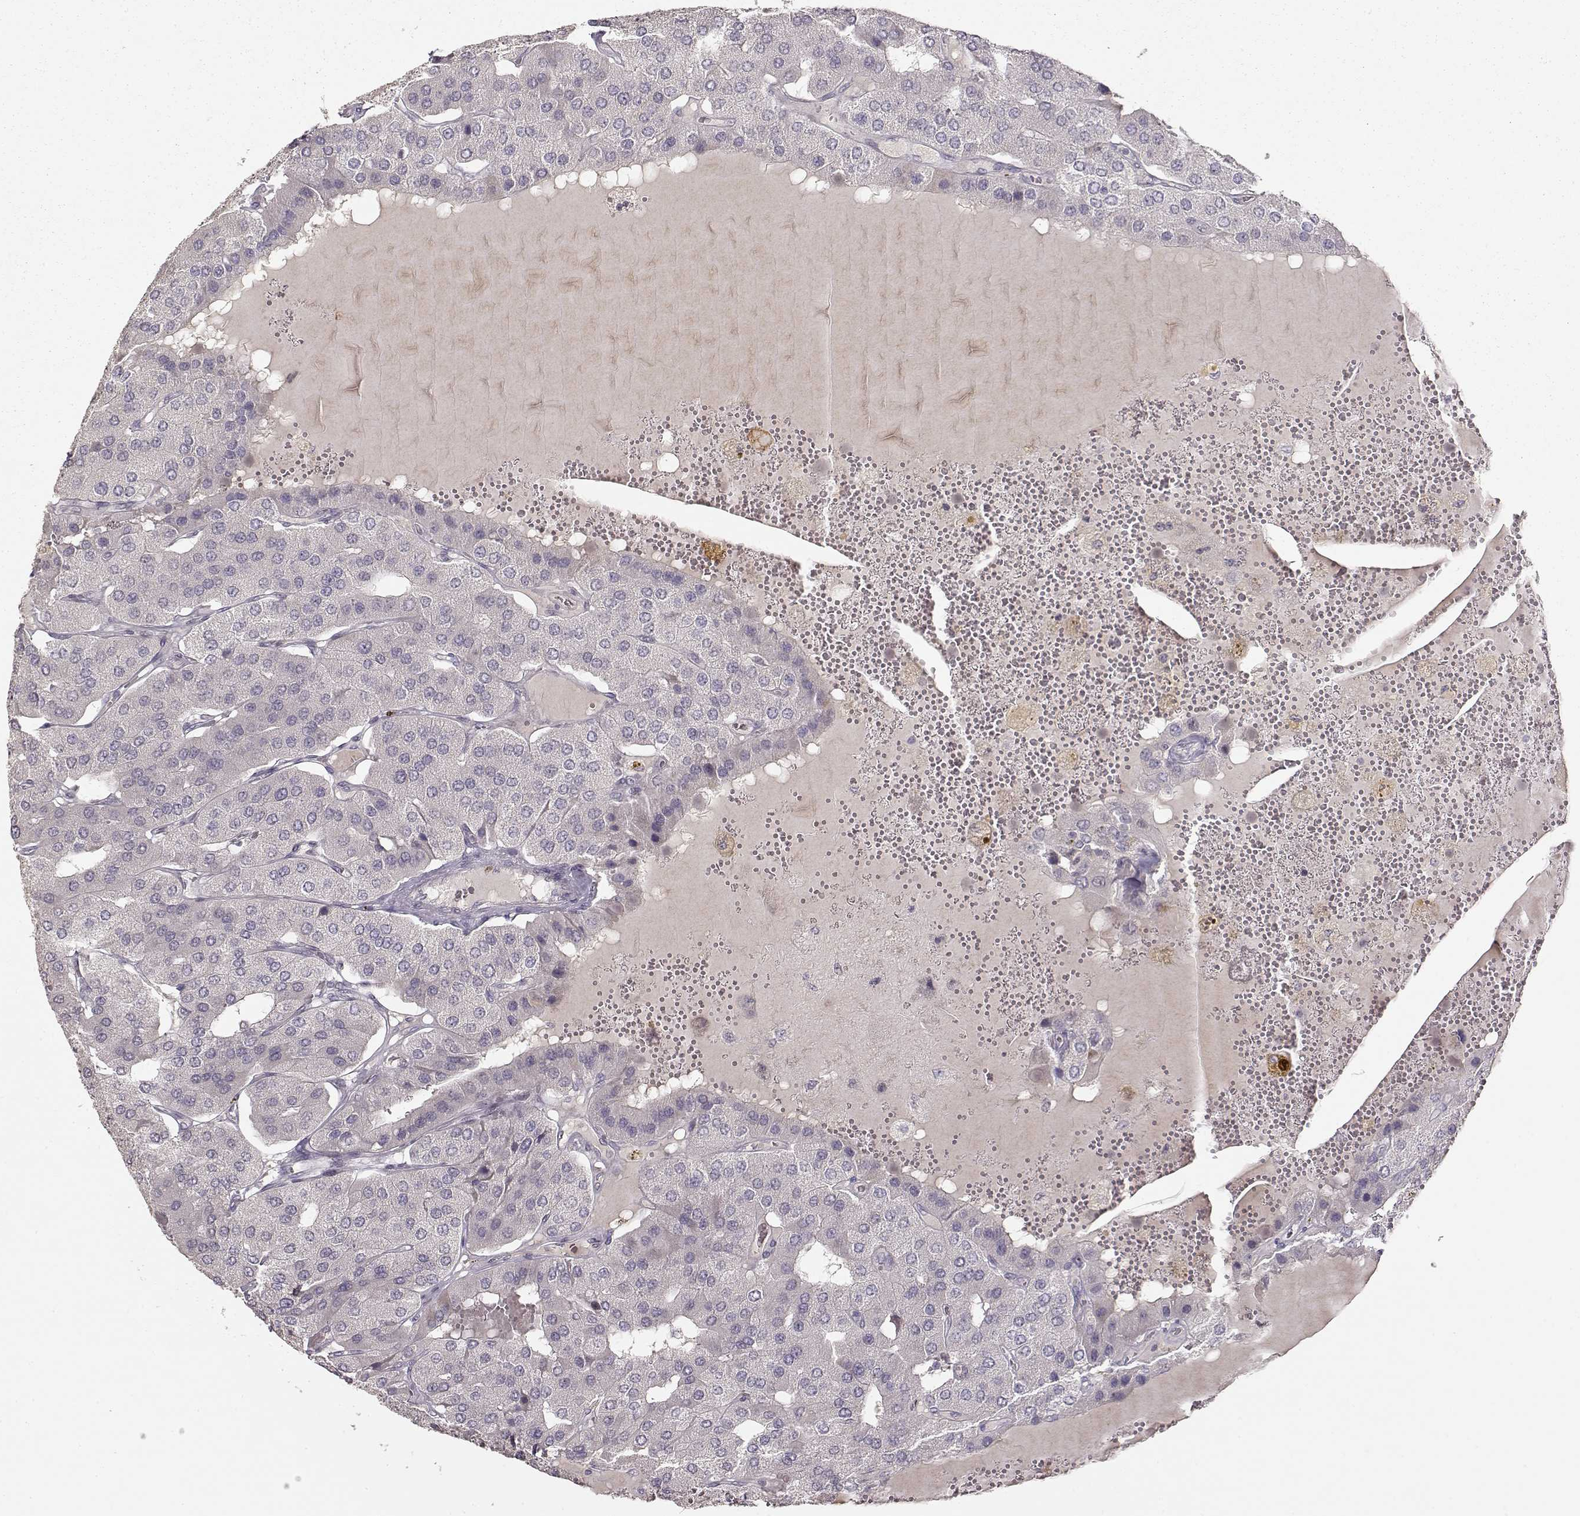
{"staining": {"intensity": "negative", "quantity": "none", "location": "none"}, "tissue": "parathyroid gland", "cell_type": "Glandular cells", "image_type": "normal", "snomed": [{"axis": "morphology", "description": "Normal tissue, NOS"}, {"axis": "morphology", "description": "Adenoma, NOS"}, {"axis": "topography", "description": "Parathyroid gland"}], "caption": "Glandular cells are negative for brown protein staining in benign parathyroid gland. (DAB (3,3'-diaminobenzidine) immunohistochemistry, high magnification).", "gene": "S100B", "patient": {"sex": "female", "age": 86}}